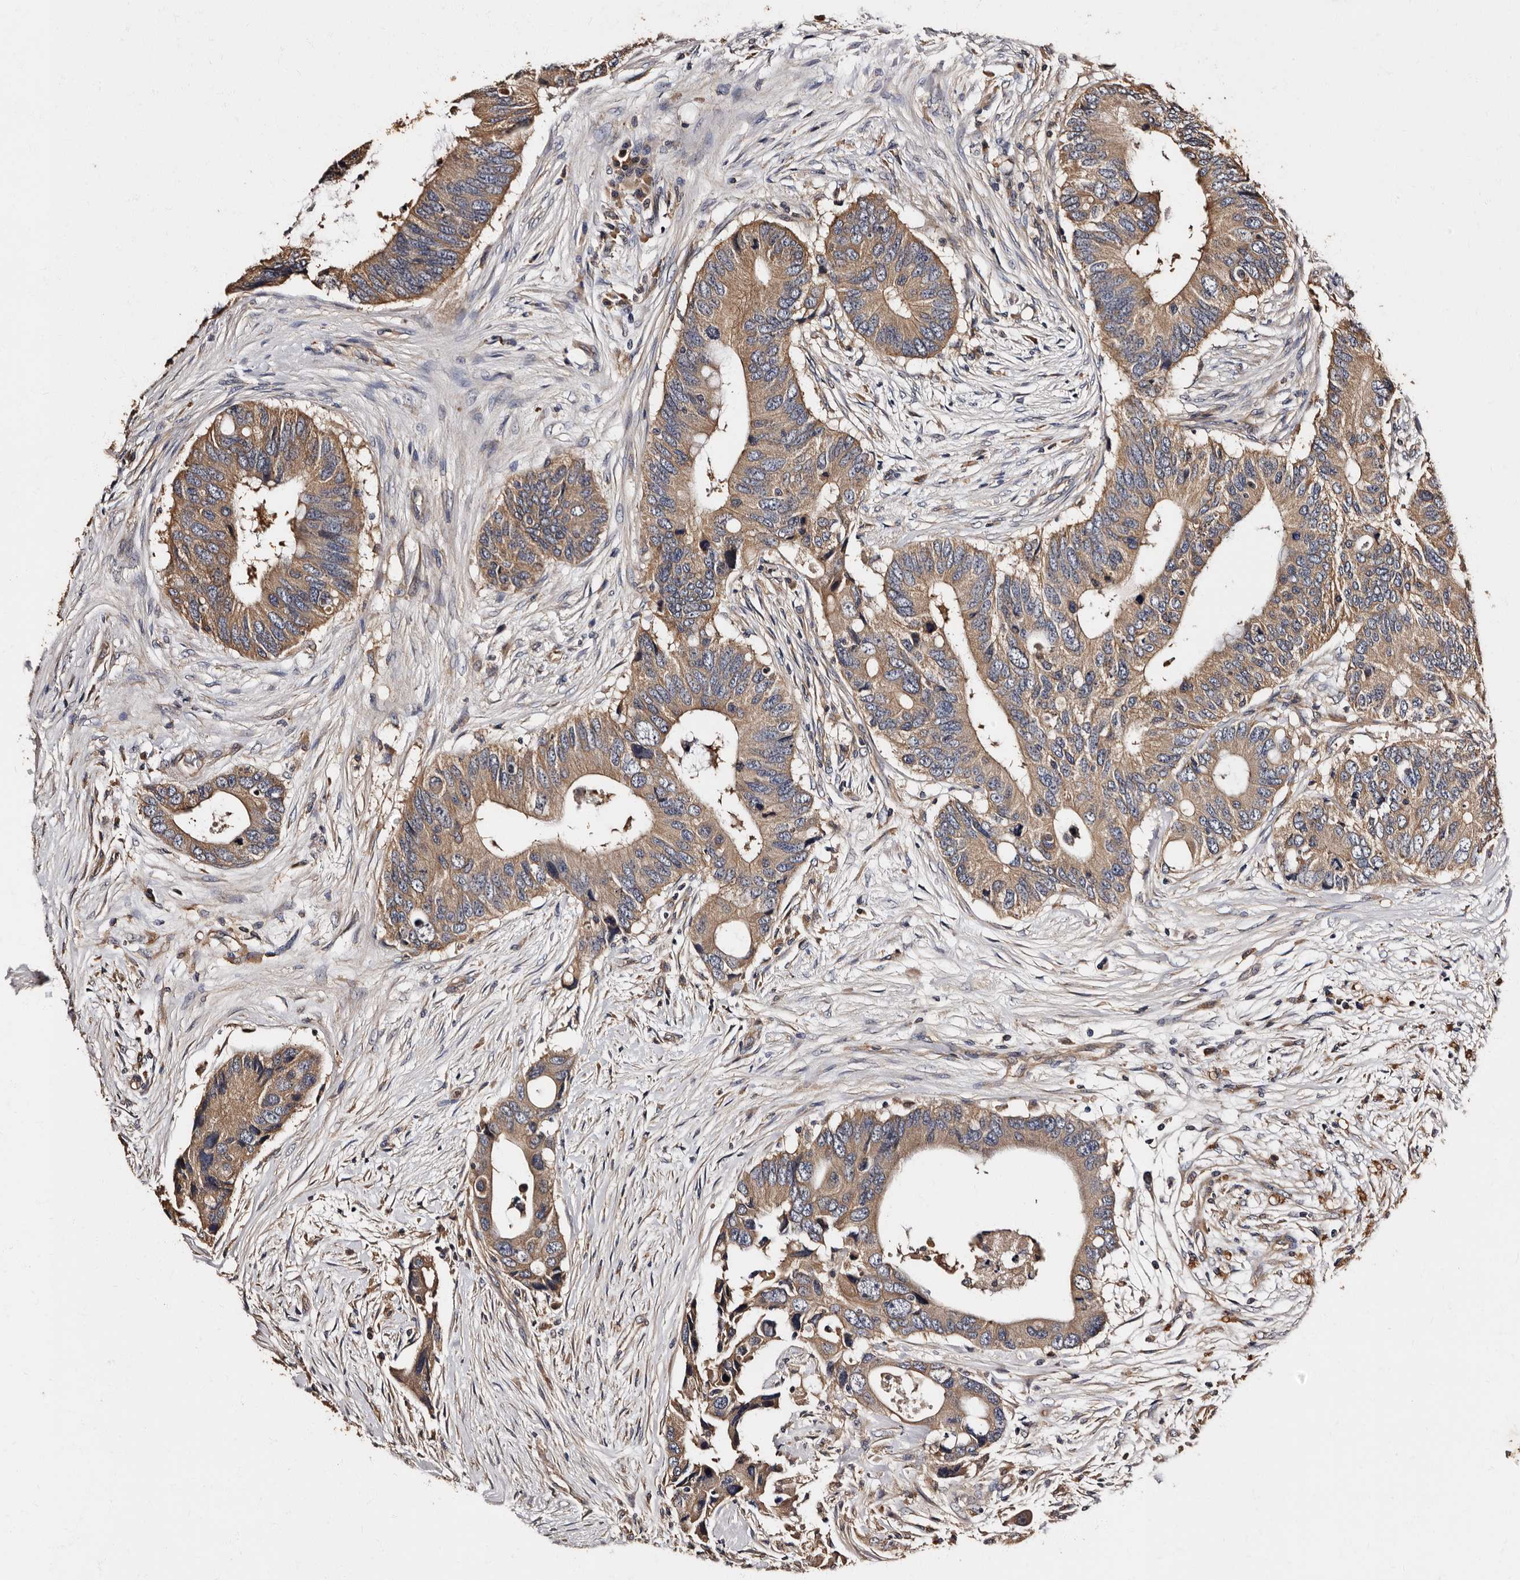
{"staining": {"intensity": "moderate", "quantity": ">75%", "location": "cytoplasmic/membranous"}, "tissue": "colorectal cancer", "cell_type": "Tumor cells", "image_type": "cancer", "snomed": [{"axis": "morphology", "description": "Adenocarcinoma, NOS"}, {"axis": "topography", "description": "Colon"}], "caption": "Immunohistochemistry of colorectal cancer exhibits medium levels of moderate cytoplasmic/membranous expression in approximately >75% of tumor cells.", "gene": "ADCK5", "patient": {"sex": "male", "age": 71}}